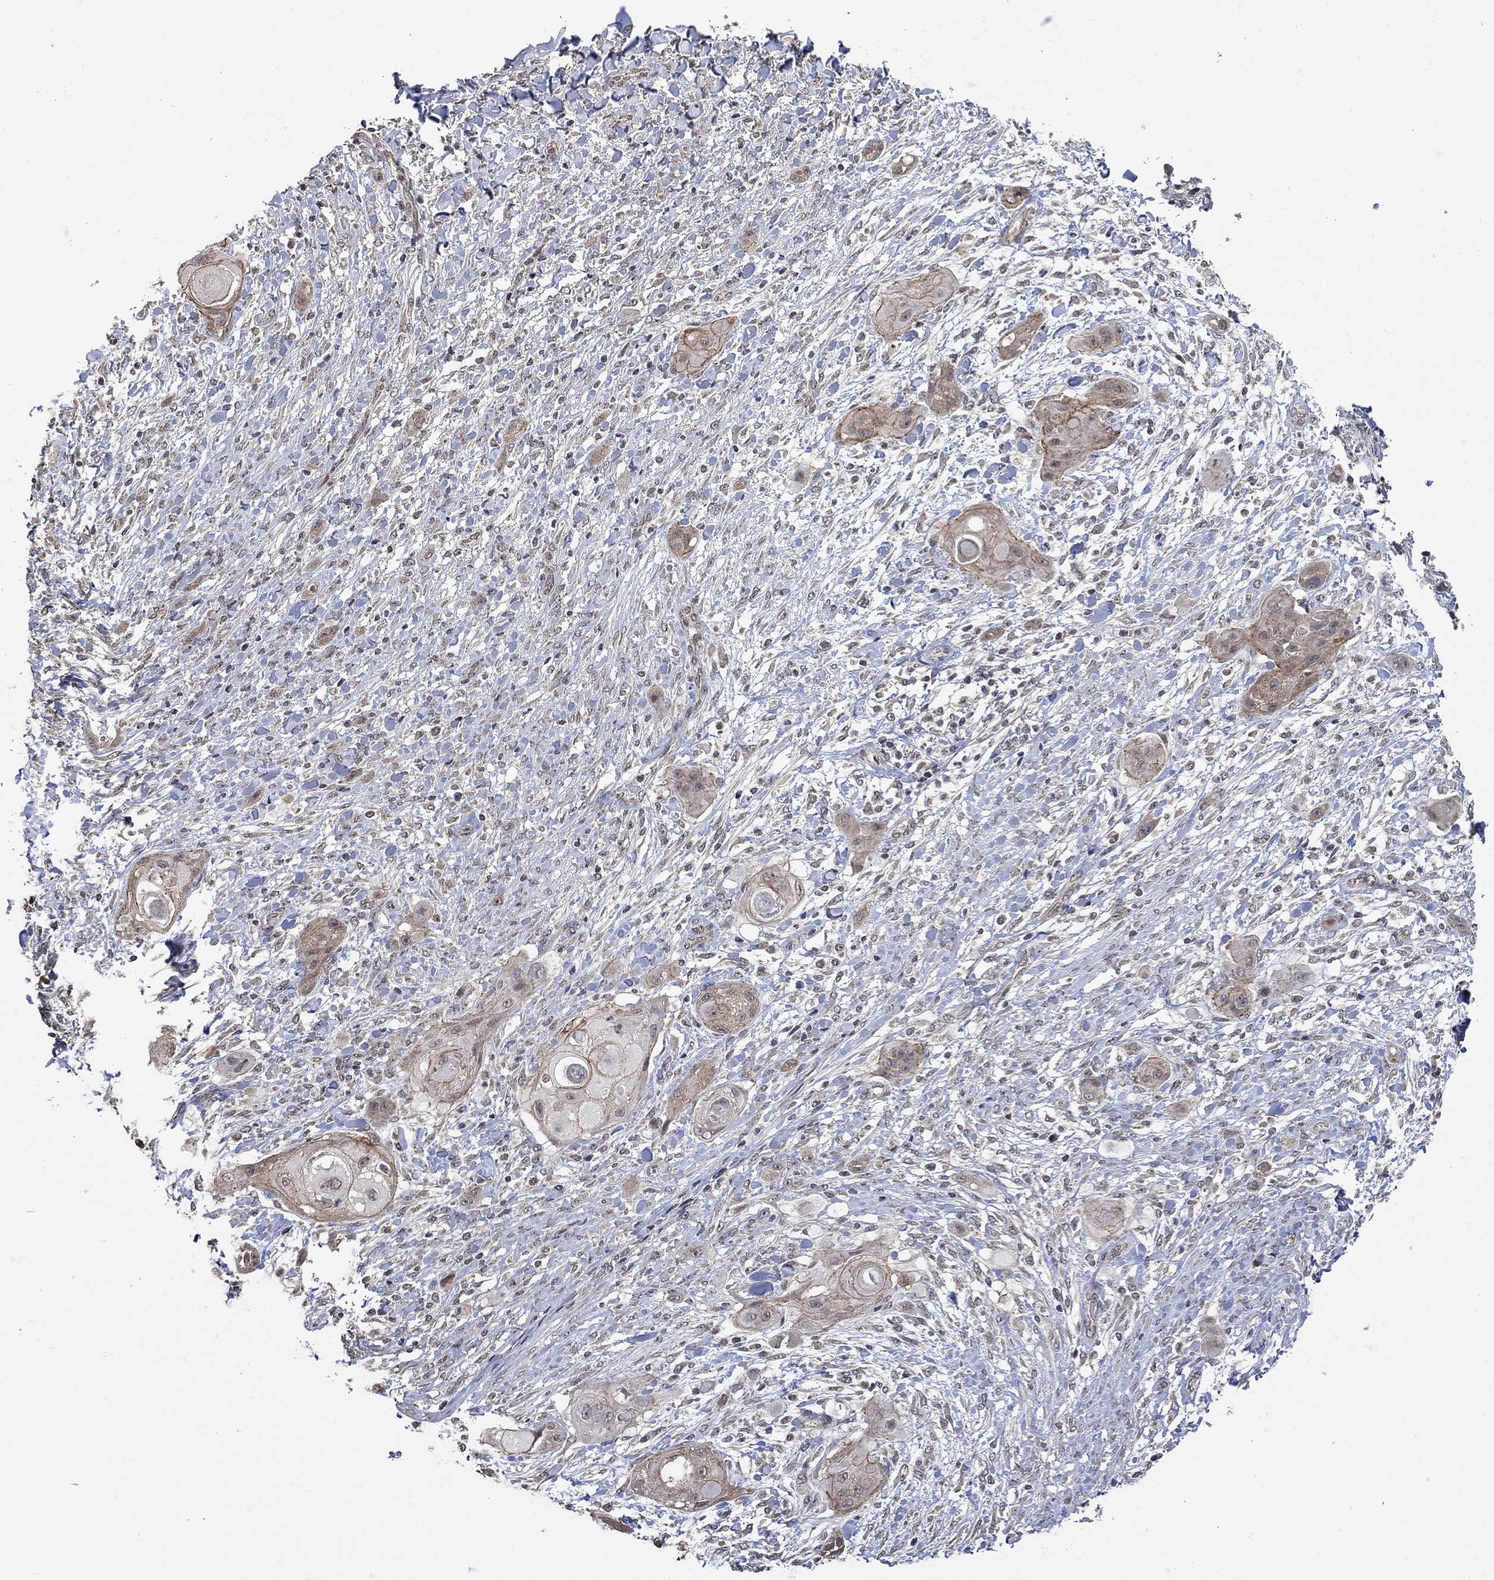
{"staining": {"intensity": "moderate", "quantity": "<25%", "location": "cytoplasmic/membranous"}, "tissue": "skin cancer", "cell_type": "Tumor cells", "image_type": "cancer", "snomed": [{"axis": "morphology", "description": "Squamous cell carcinoma, NOS"}, {"axis": "topography", "description": "Skin"}], "caption": "DAB (3,3'-diaminobenzidine) immunohistochemical staining of squamous cell carcinoma (skin) exhibits moderate cytoplasmic/membranous protein positivity in approximately <25% of tumor cells.", "gene": "ANKRA2", "patient": {"sex": "male", "age": 62}}